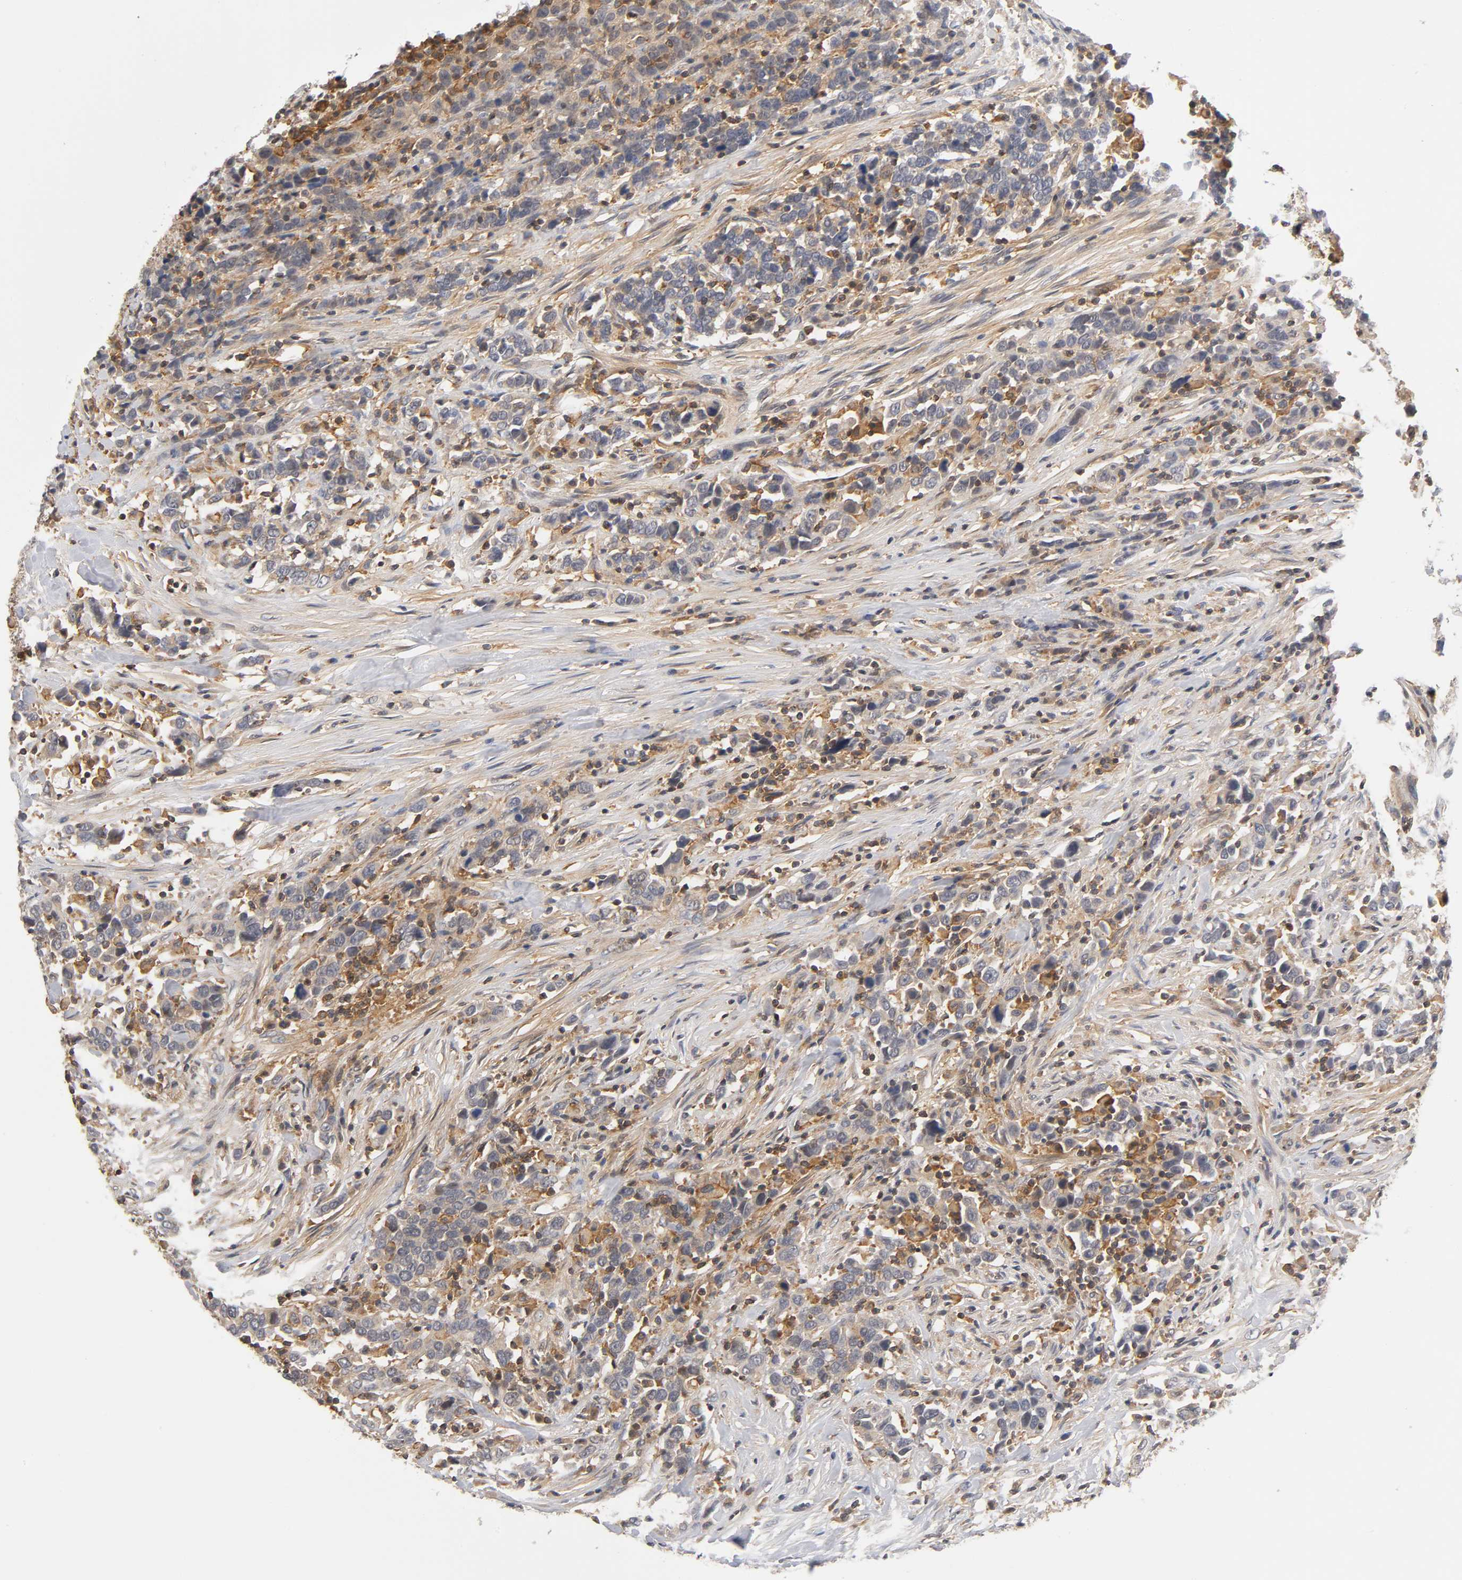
{"staining": {"intensity": "moderate", "quantity": ">75%", "location": "cytoplasmic/membranous"}, "tissue": "urothelial cancer", "cell_type": "Tumor cells", "image_type": "cancer", "snomed": [{"axis": "morphology", "description": "Urothelial carcinoma, High grade"}, {"axis": "topography", "description": "Urinary bladder"}], "caption": "A histopathology image of human urothelial cancer stained for a protein exhibits moderate cytoplasmic/membranous brown staining in tumor cells. (Brightfield microscopy of DAB IHC at high magnification).", "gene": "ACTR2", "patient": {"sex": "male", "age": 61}}